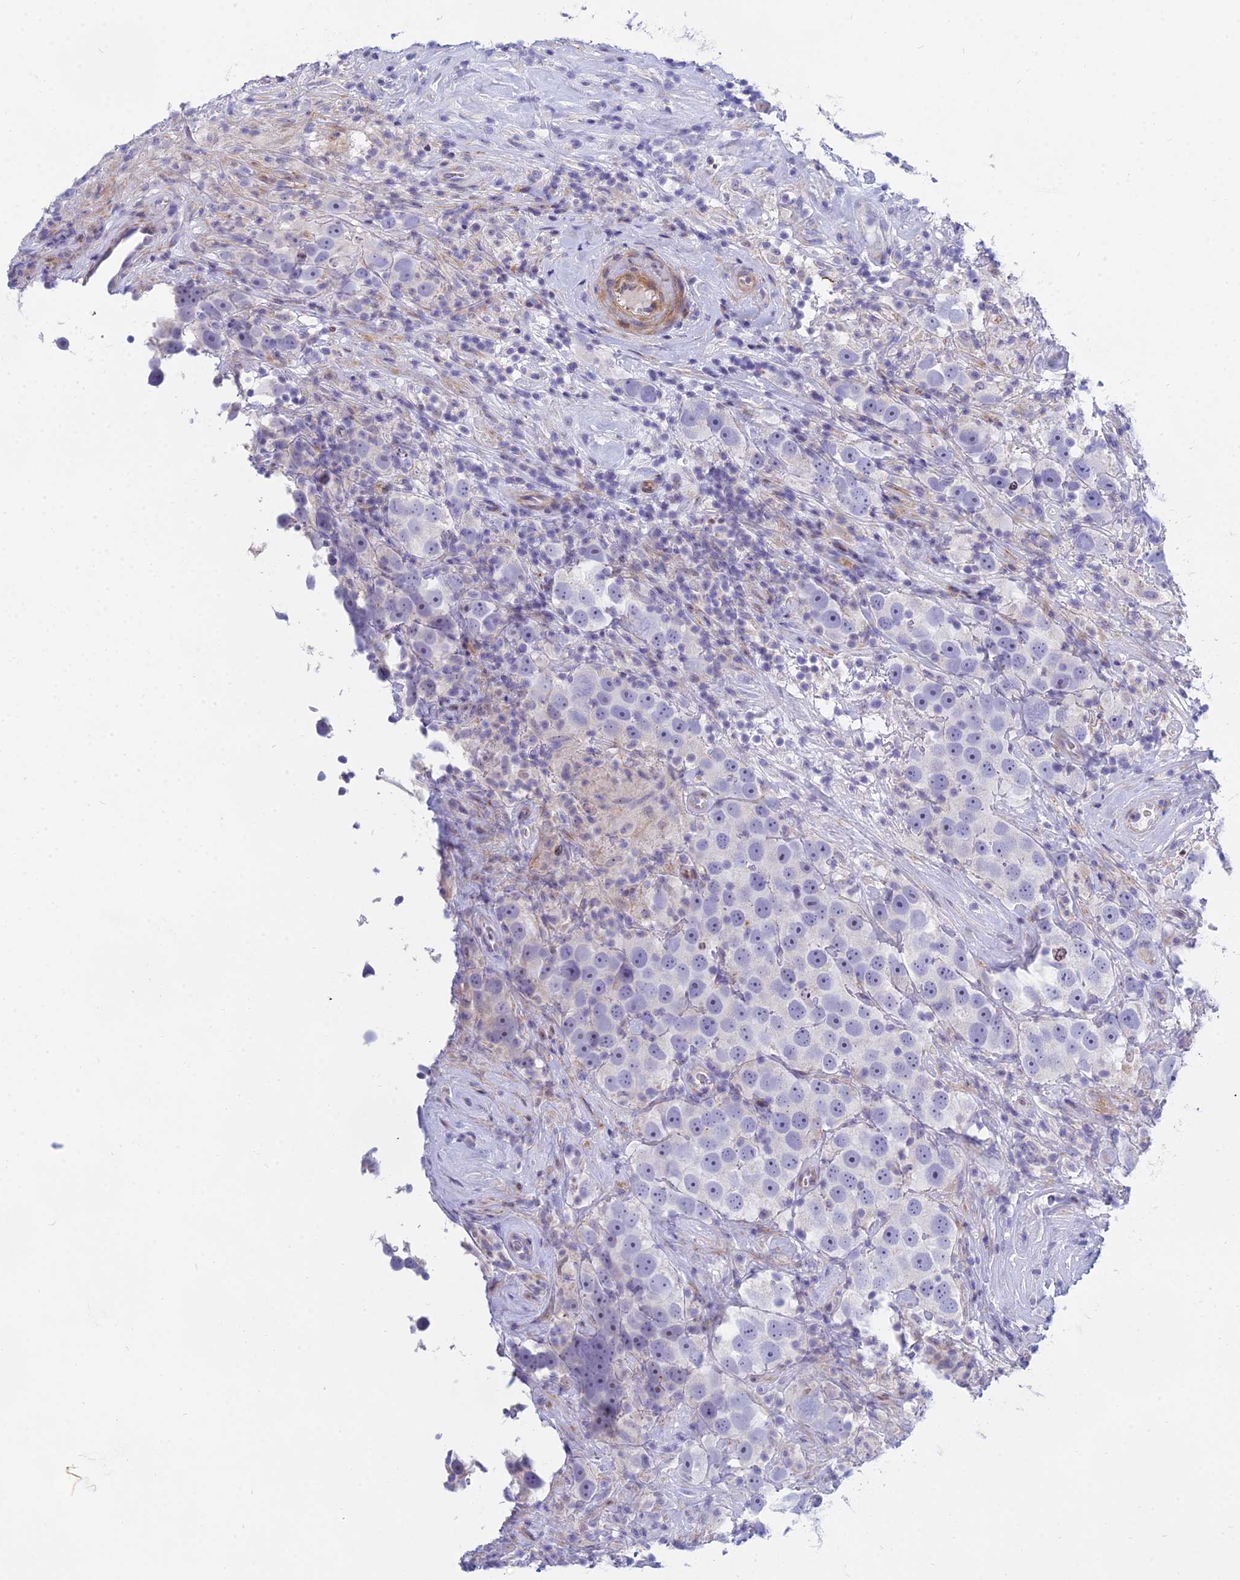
{"staining": {"intensity": "negative", "quantity": "none", "location": "none"}, "tissue": "testis cancer", "cell_type": "Tumor cells", "image_type": "cancer", "snomed": [{"axis": "morphology", "description": "Seminoma, NOS"}, {"axis": "topography", "description": "Testis"}], "caption": "Human testis seminoma stained for a protein using immunohistochemistry (IHC) displays no staining in tumor cells.", "gene": "PRR13", "patient": {"sex": "male", "age": 49}}